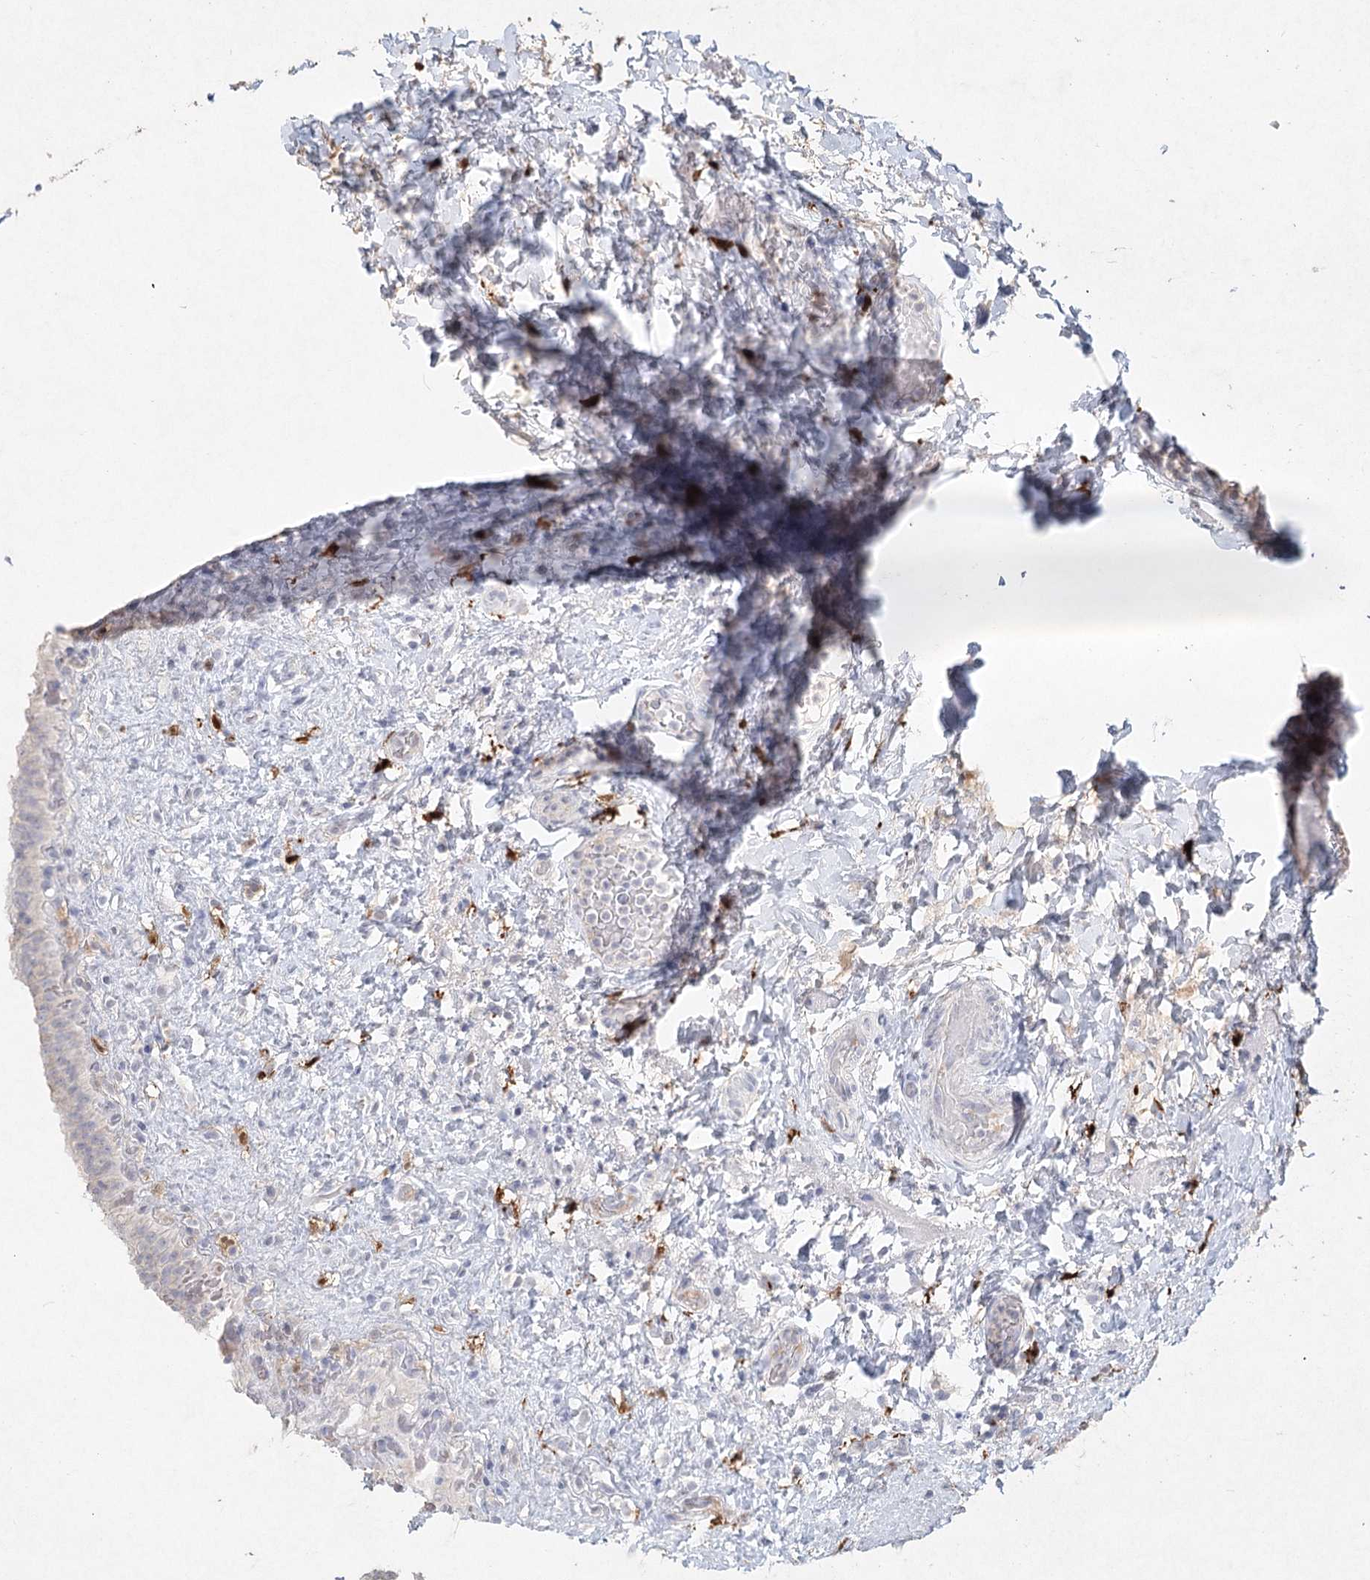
{"staining": {"intensity": "negative", "quantity": "none", "location": "none"}, "tissue": "urinary bladder", "cell_type": "Urothelial cells", "image_type": "normal", "snomed": [{"axis": "morphology", "description": "Normal tissue, NOS"}, {"axis": "topography", "description": "Urinary bladder"}], "caption": "Immunohistochemistry (IHC) image of unremarkable urinary bladder: urinary bladder stained with DAB (3,3'-diaminobenzidine) displays no significant protein staining in urothelial cells.", "gene": "ARSI", "patient": {"sex": "female", "age": 27}}